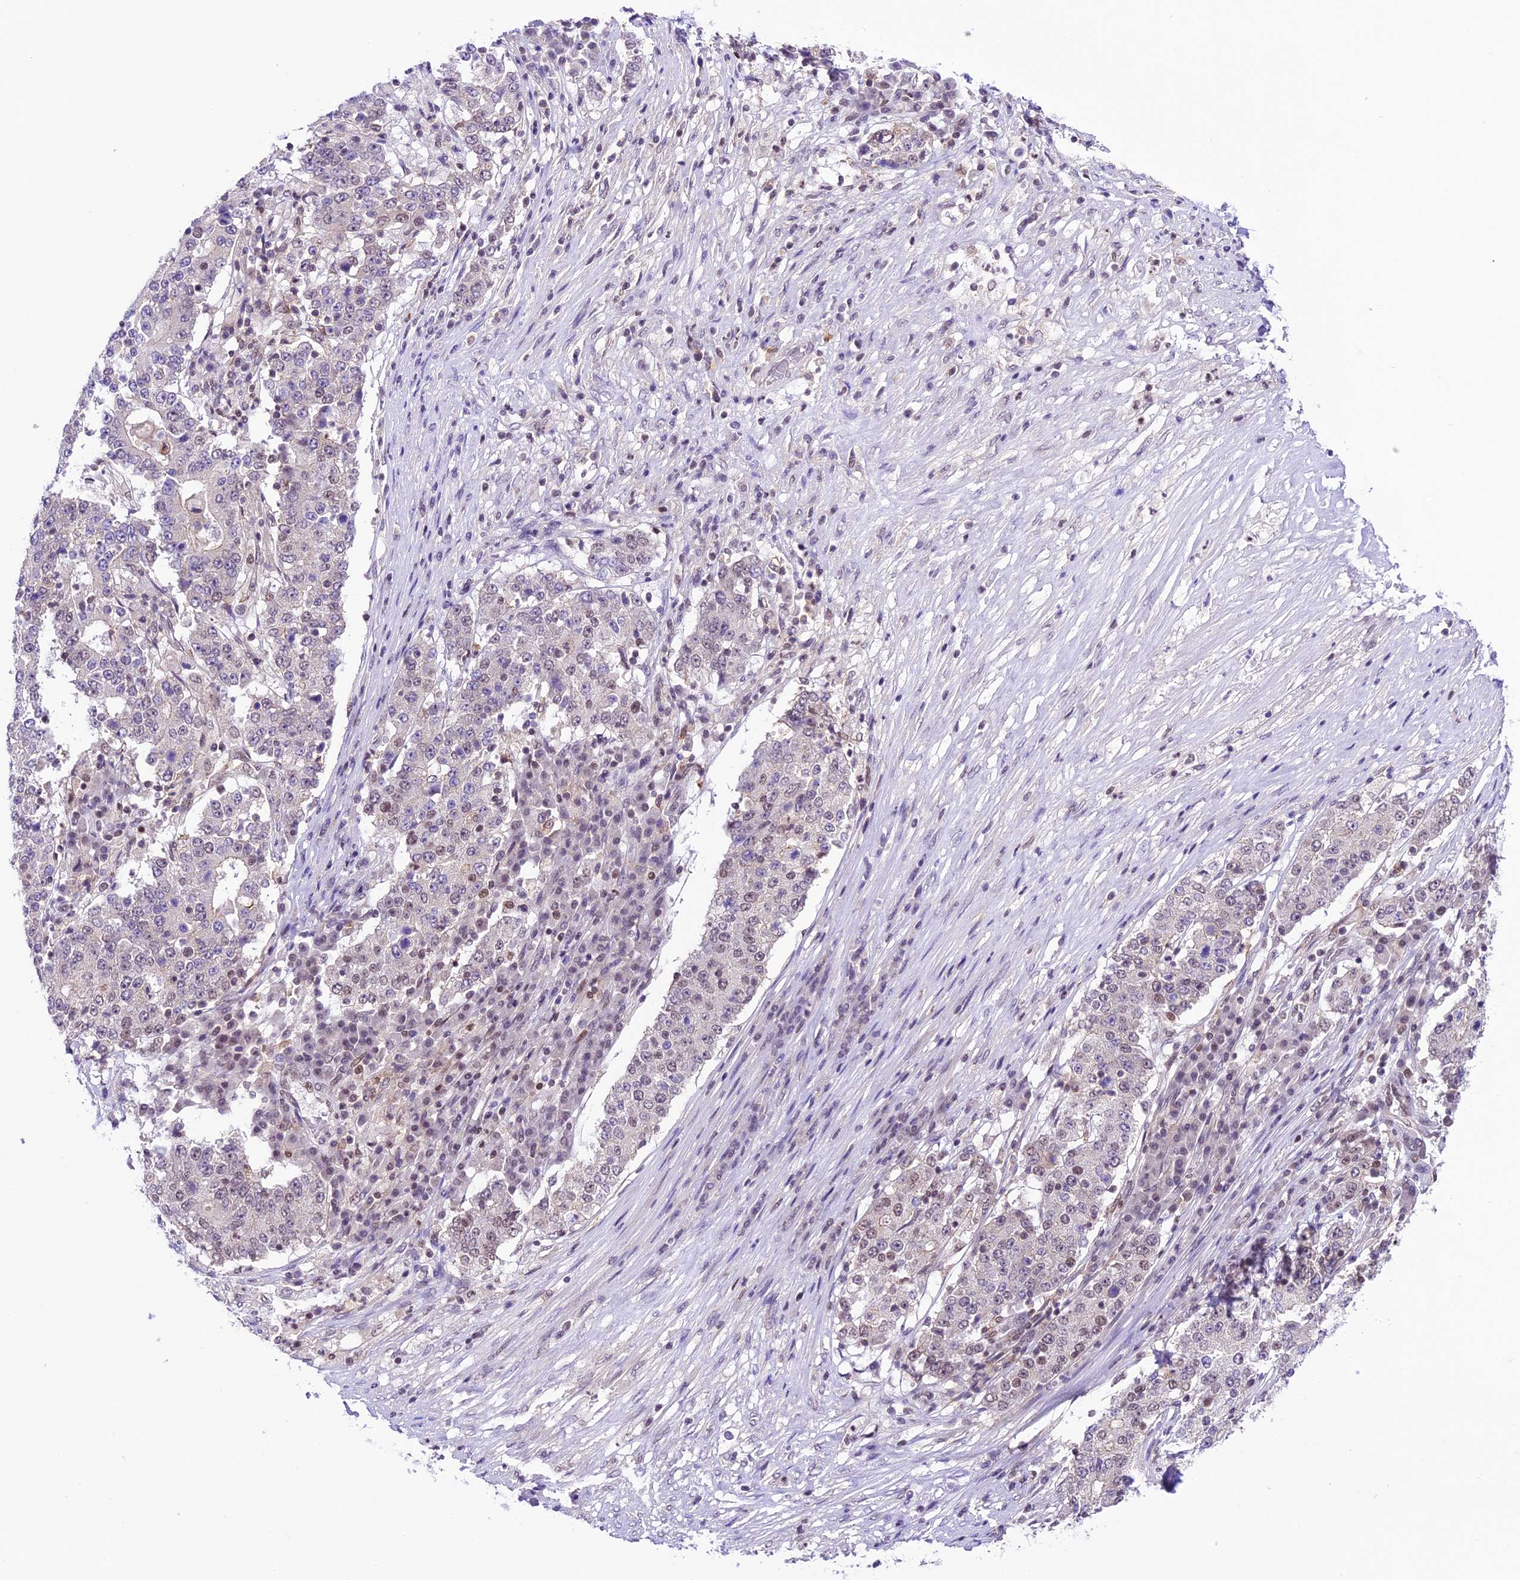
{"staining": {"intensity": "weak", "quantity": "25%-75%", "location": "nuclear"}, "tissue": "stomach cancer", "cell_type": "Tumor cells", "image_type": "cancer", "snomed": [{"axis": "morphology", "description": "Adenocarcinoma, NOS"}, {"axis": "topography", "description": "Stomach"}], "caption": "Immunohistochemical staining of human stomach cancer demonstrates low levels of weak nuclear staining in about 25%-75% of tumor cells. Nuclei are stained in blue.", "gene": "SHKBP1", "patient": {"sex": "male", "age": 59}}